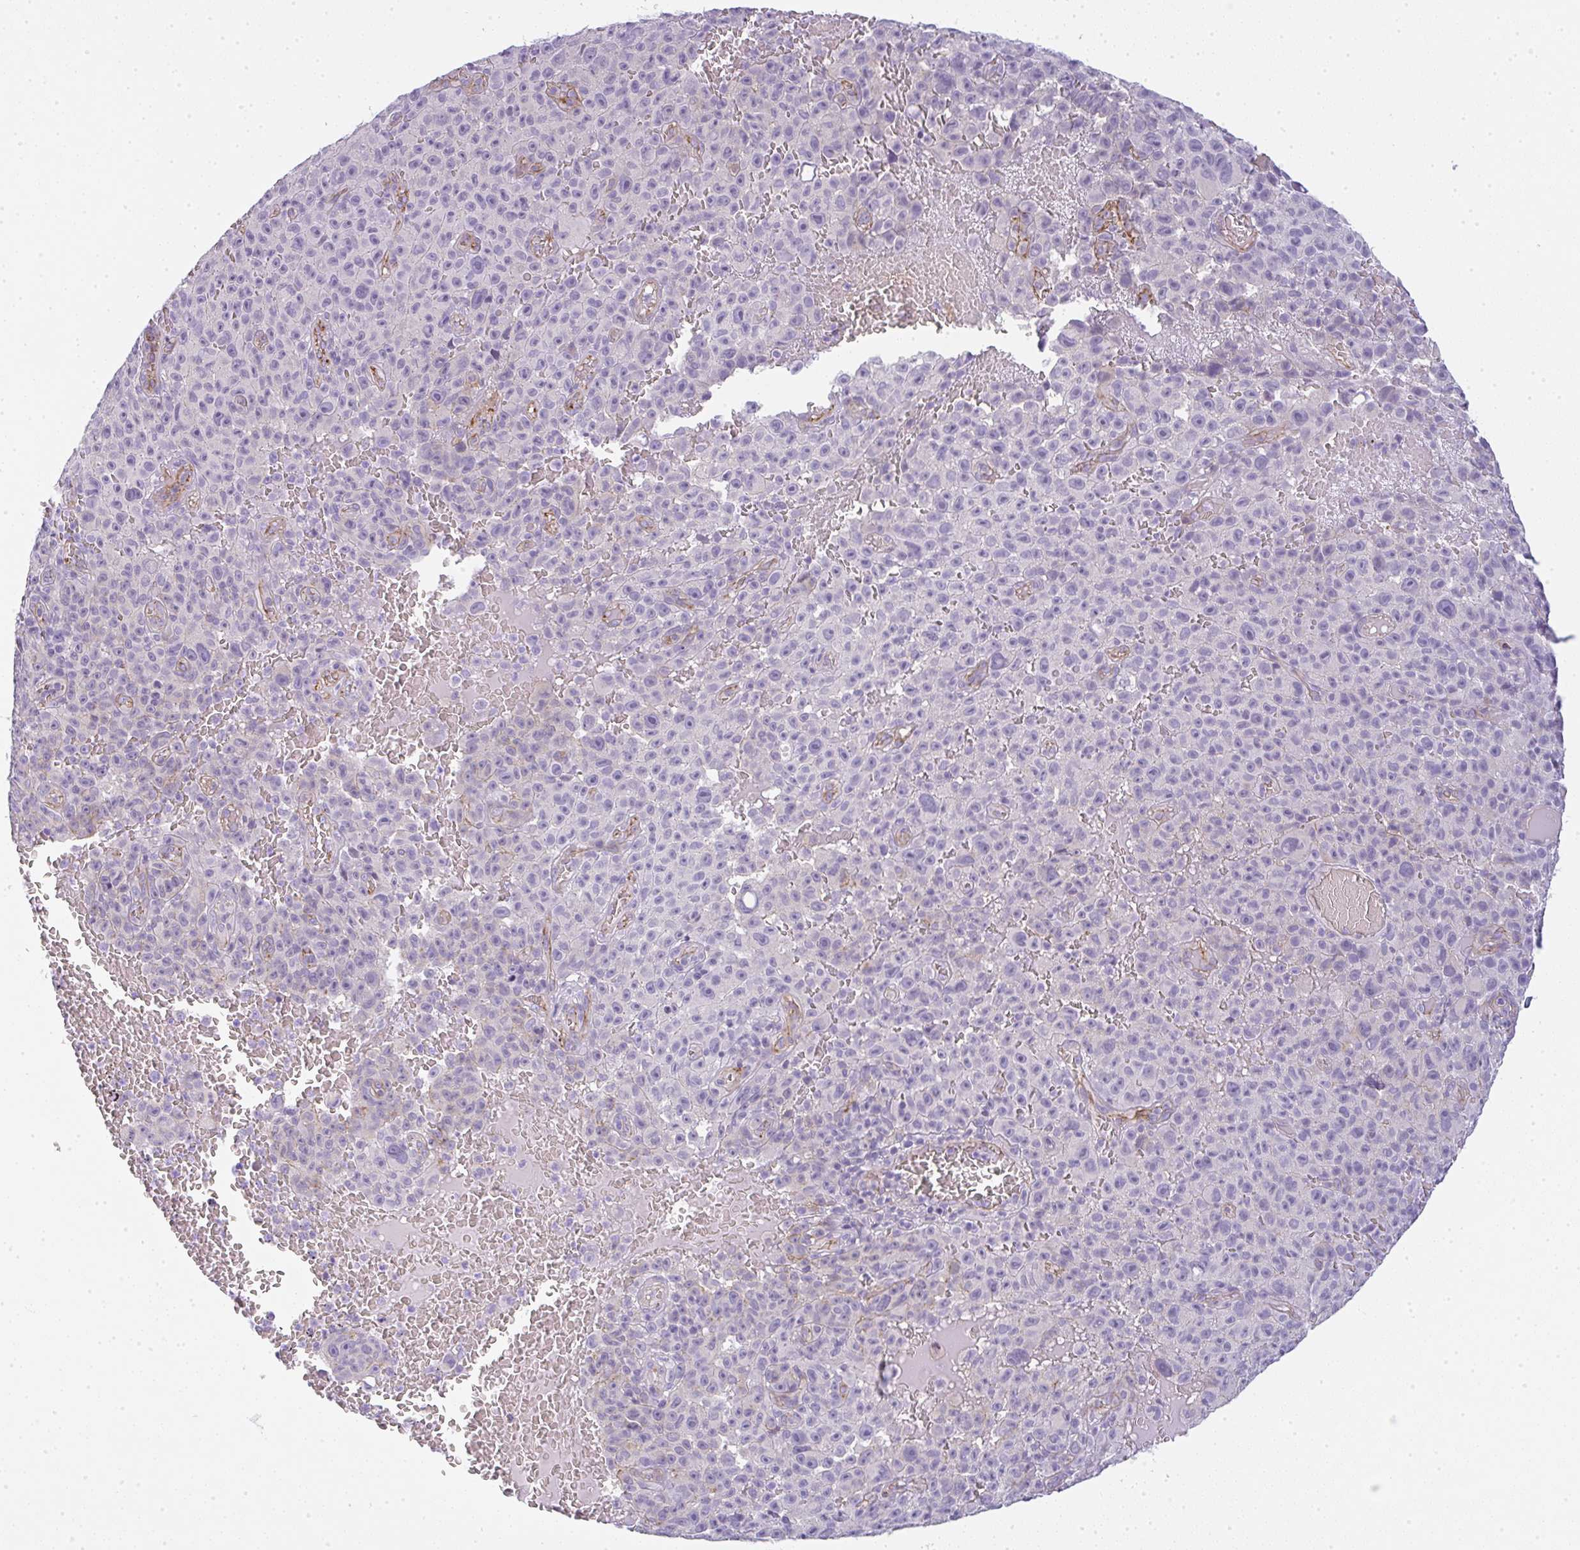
{"staining": {"intensity": "negative", "quantity": "none", "location": "none"}, "tissue": "melanoma", "cell_type": "Tumor cells", "image_type": "cancer", "snomed": [{"axis": "morphology", "description": "Malignant melanoma, NOS"}, {"axis": "topography", "description": "Skin"}], "caption": "An immunohistochemistry (IHC) histopathology image of melanoma is shown. There is no staining in tumor cells of melanoma.", "gene": "LPAR4", "patient": {"sex": "female", "age": 82}}